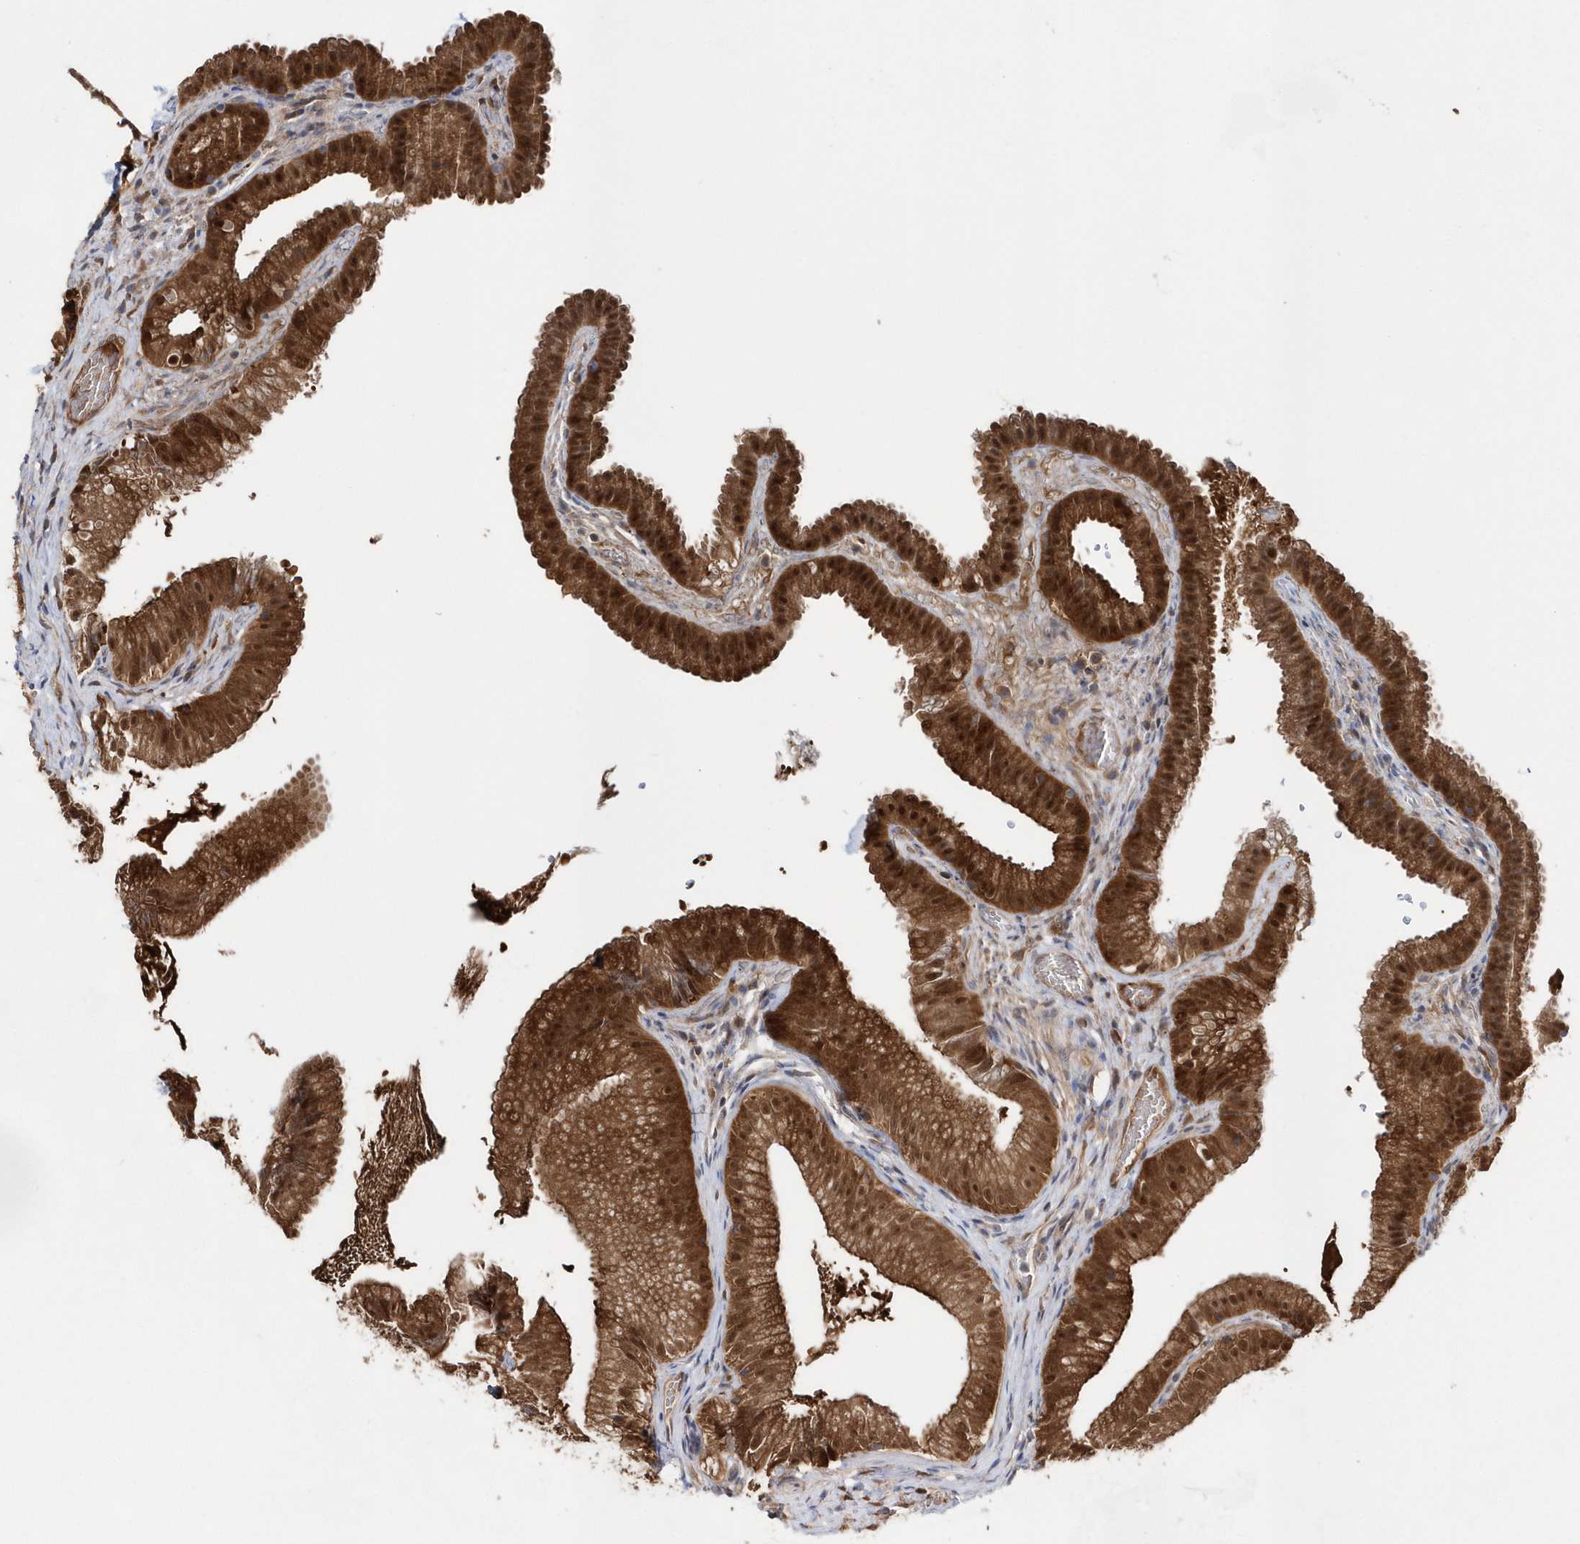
{"staining": {"intensity": "strong", "quantity": ">75%", "location": "cytoplasmic/membranous,nuclear"}, "tissue": "gallbladder", "cell_type": "Glandular cells", "image_type": "normal", "snomed": [{"axis": "morphology", "description": "Normal tissue, NOS"}, {"axis": "topography", "description": "Gallbladder"}], "caption": "Gallbladder stained with immunohistochemistry demonstrates strong cytoplasmic/membranous,nuclear expression in about >75% of glandular cells.", "gene": "BDH2", "patient": {"sex": "female", "age": 30}}